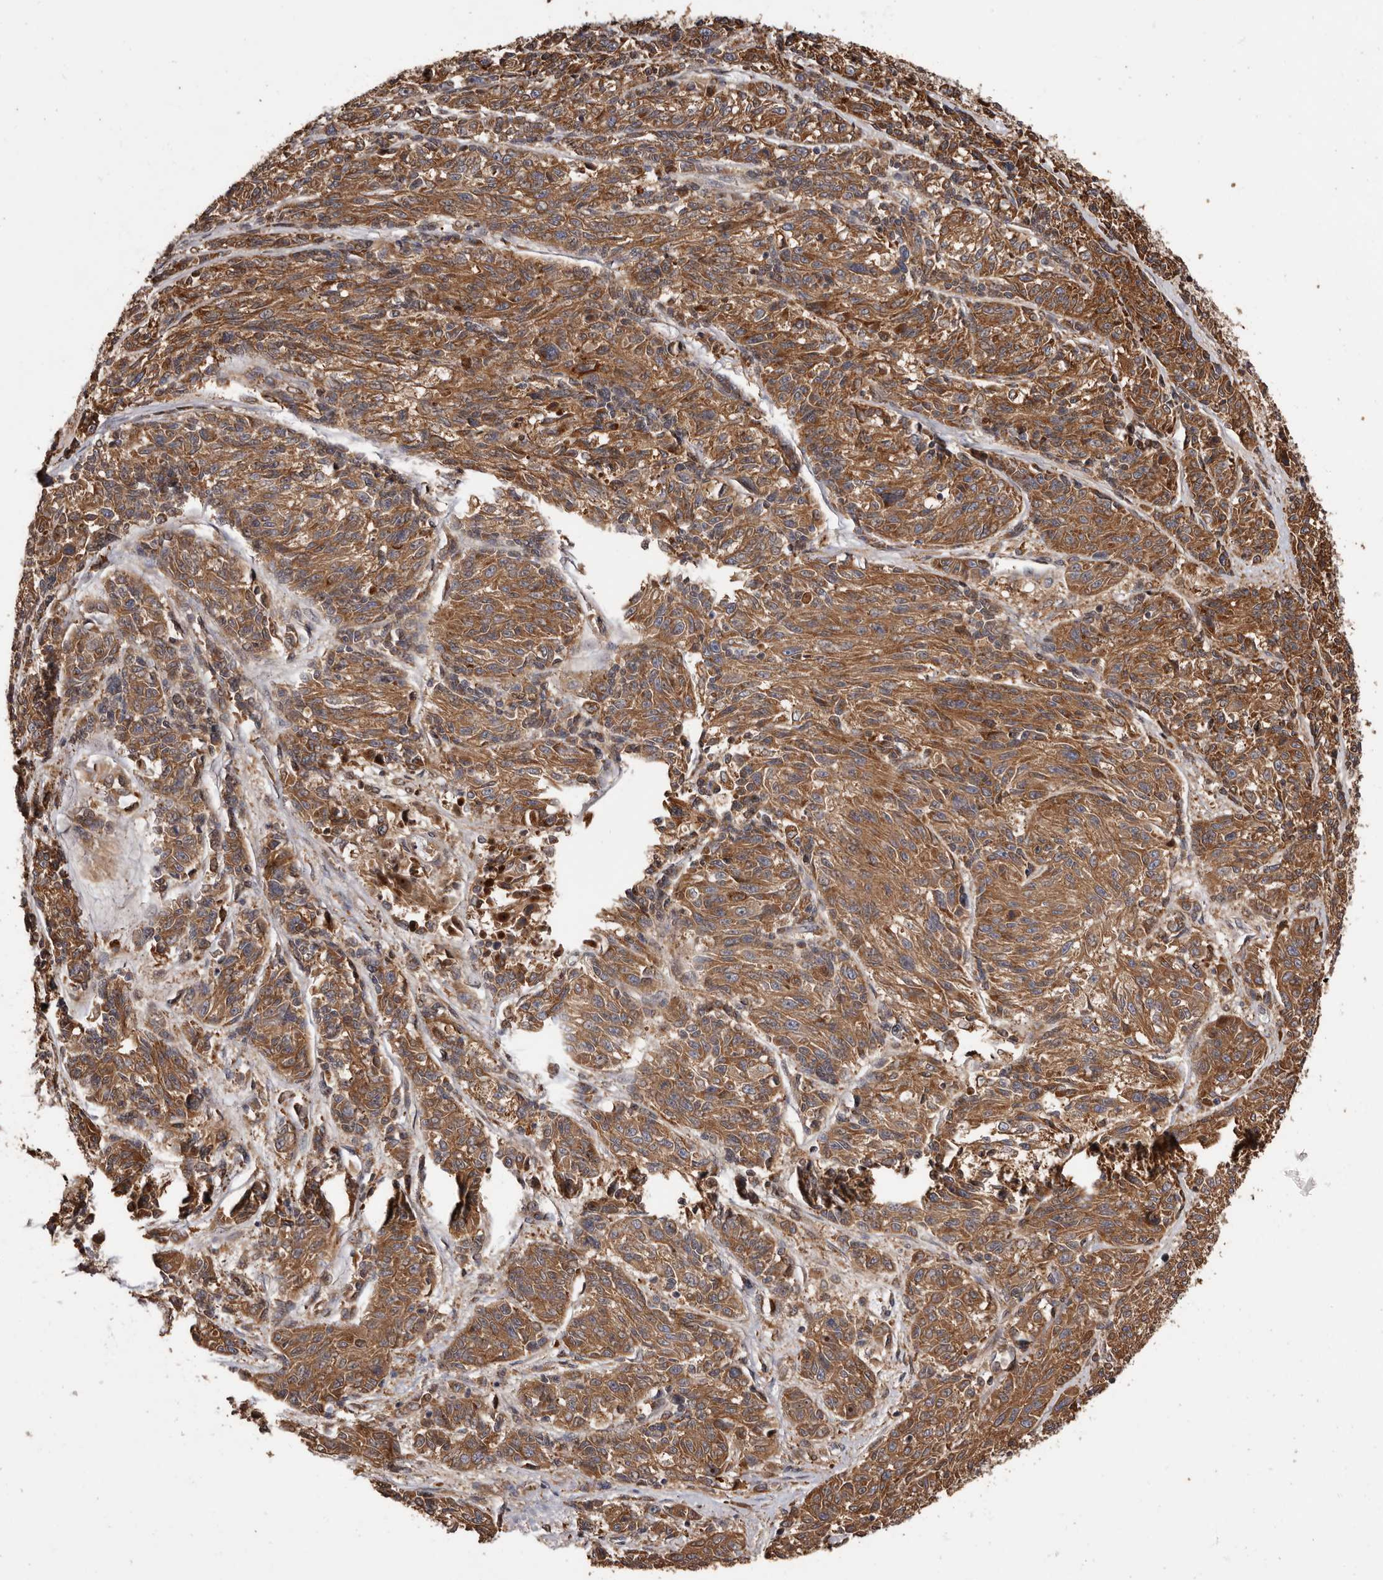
{"staining": {"intensity": "moderate", "quantity": ">75%", "location": "cytoplasmic/membranous"}, "tissue": "melanoma", "cell_type": "Tumor cells", "image_type": "cancer", "snomed": [{"axis": "morphology", "description": "Malignant melanoma, NOS"}, {"axis": "topography", "description": "Skin"}], "caption": "A brown stain labels moderate cytoplasmic/membranous staining of a protein in human malignant melanoma tumor cells.", "gene": "ZCCHC7", "patient": {"sex": "male", "age": 53}}